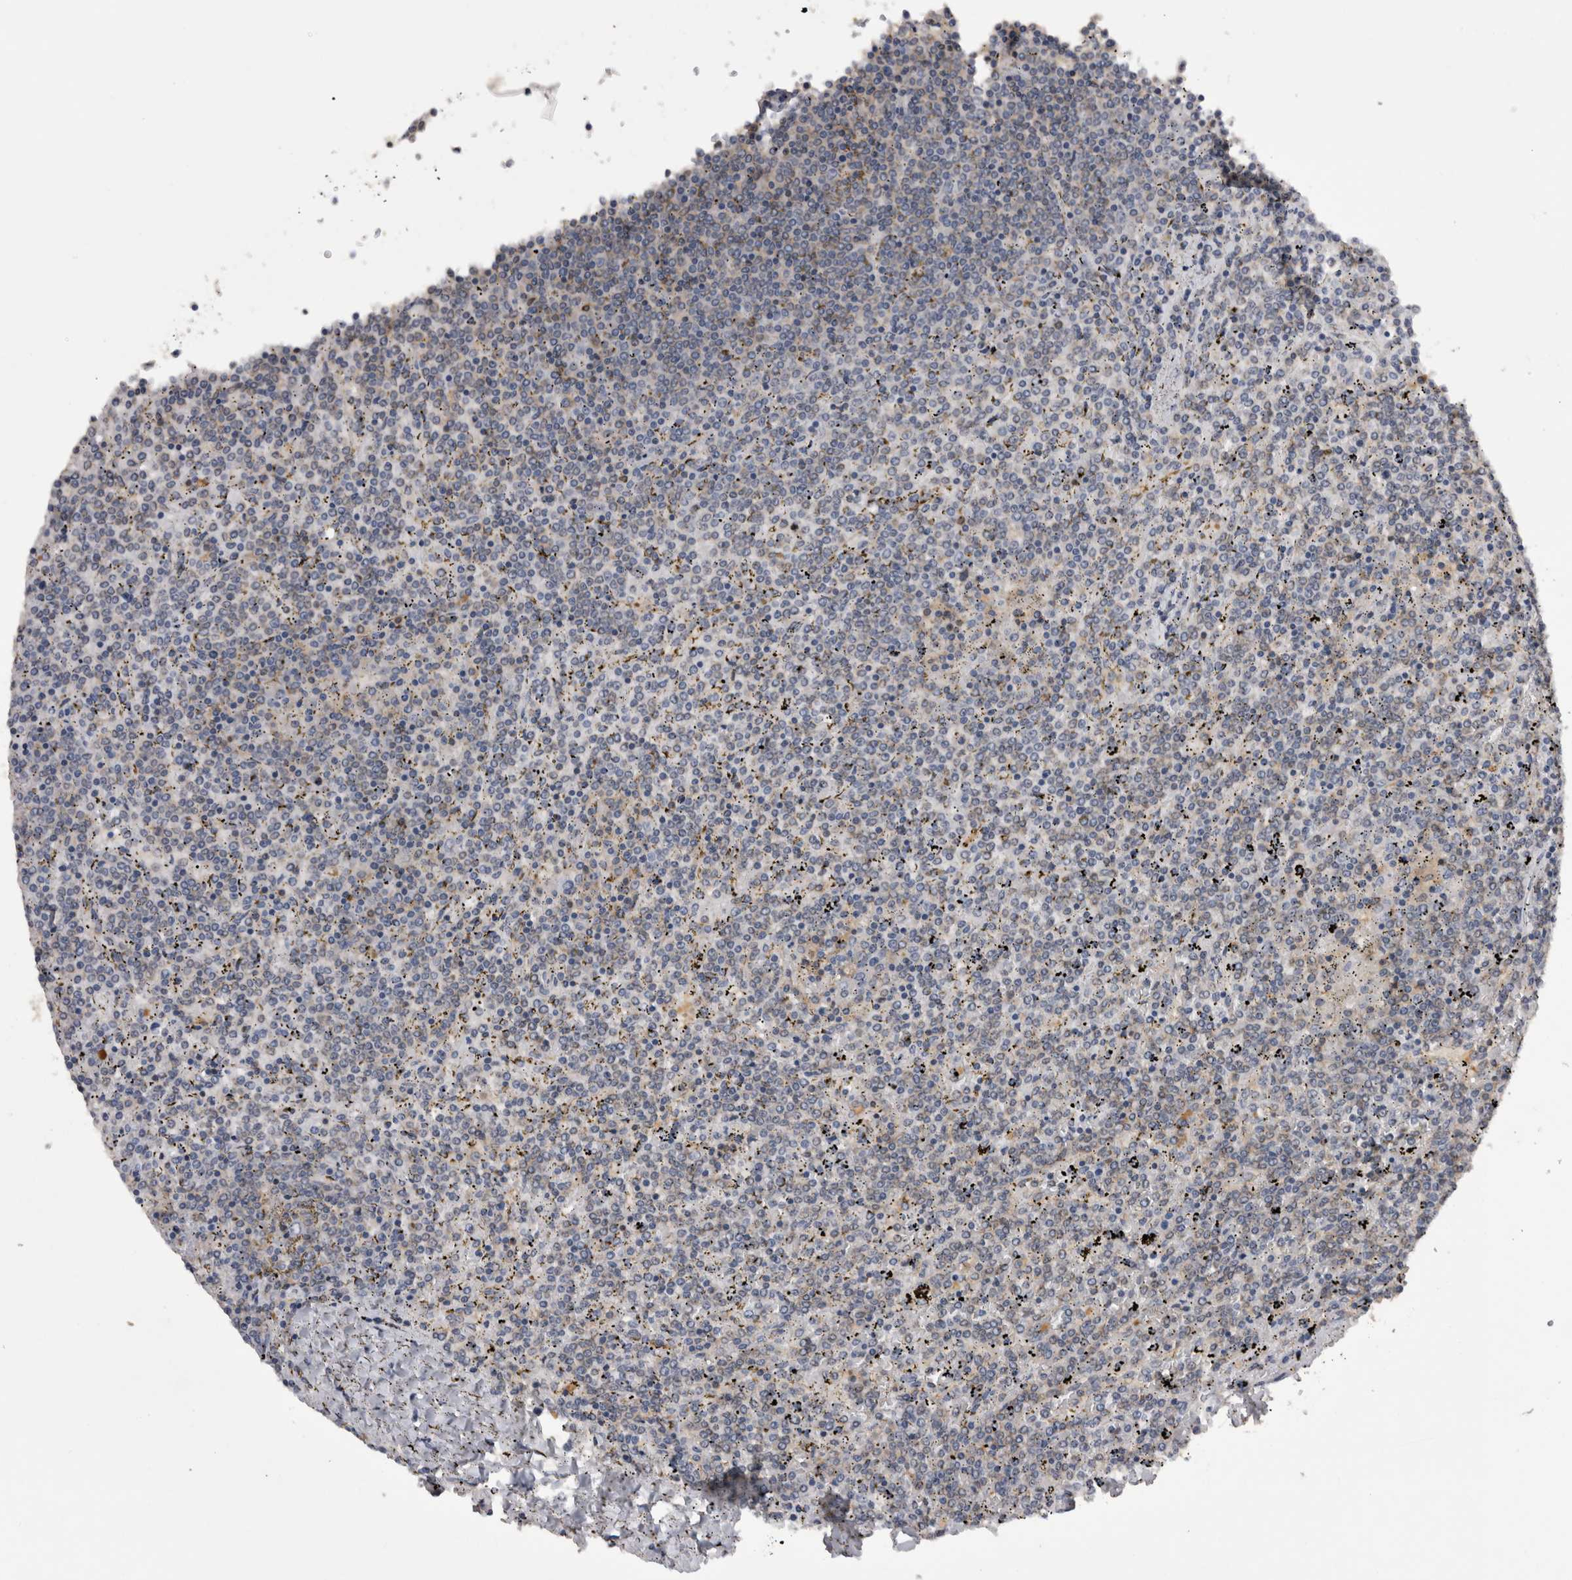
{"staining": {"intensity": "negative", "quantity": "none", "location": "none"}, "tissue": "lymphoma", "cell_type": "Tumor cells", "image_type": "cancer", "snomed": [{"axis": "morphology", "description": "Malignant lymphoma, non-Hodgkin's type, Low grade"}, {"axis": "topography", "description": "Spleen"}], "caption": "Tumor cells are negative for brown protein staining in lymphoma.", "gene": "NFATC2", "patient": {"sex": "female", "age": 19}}